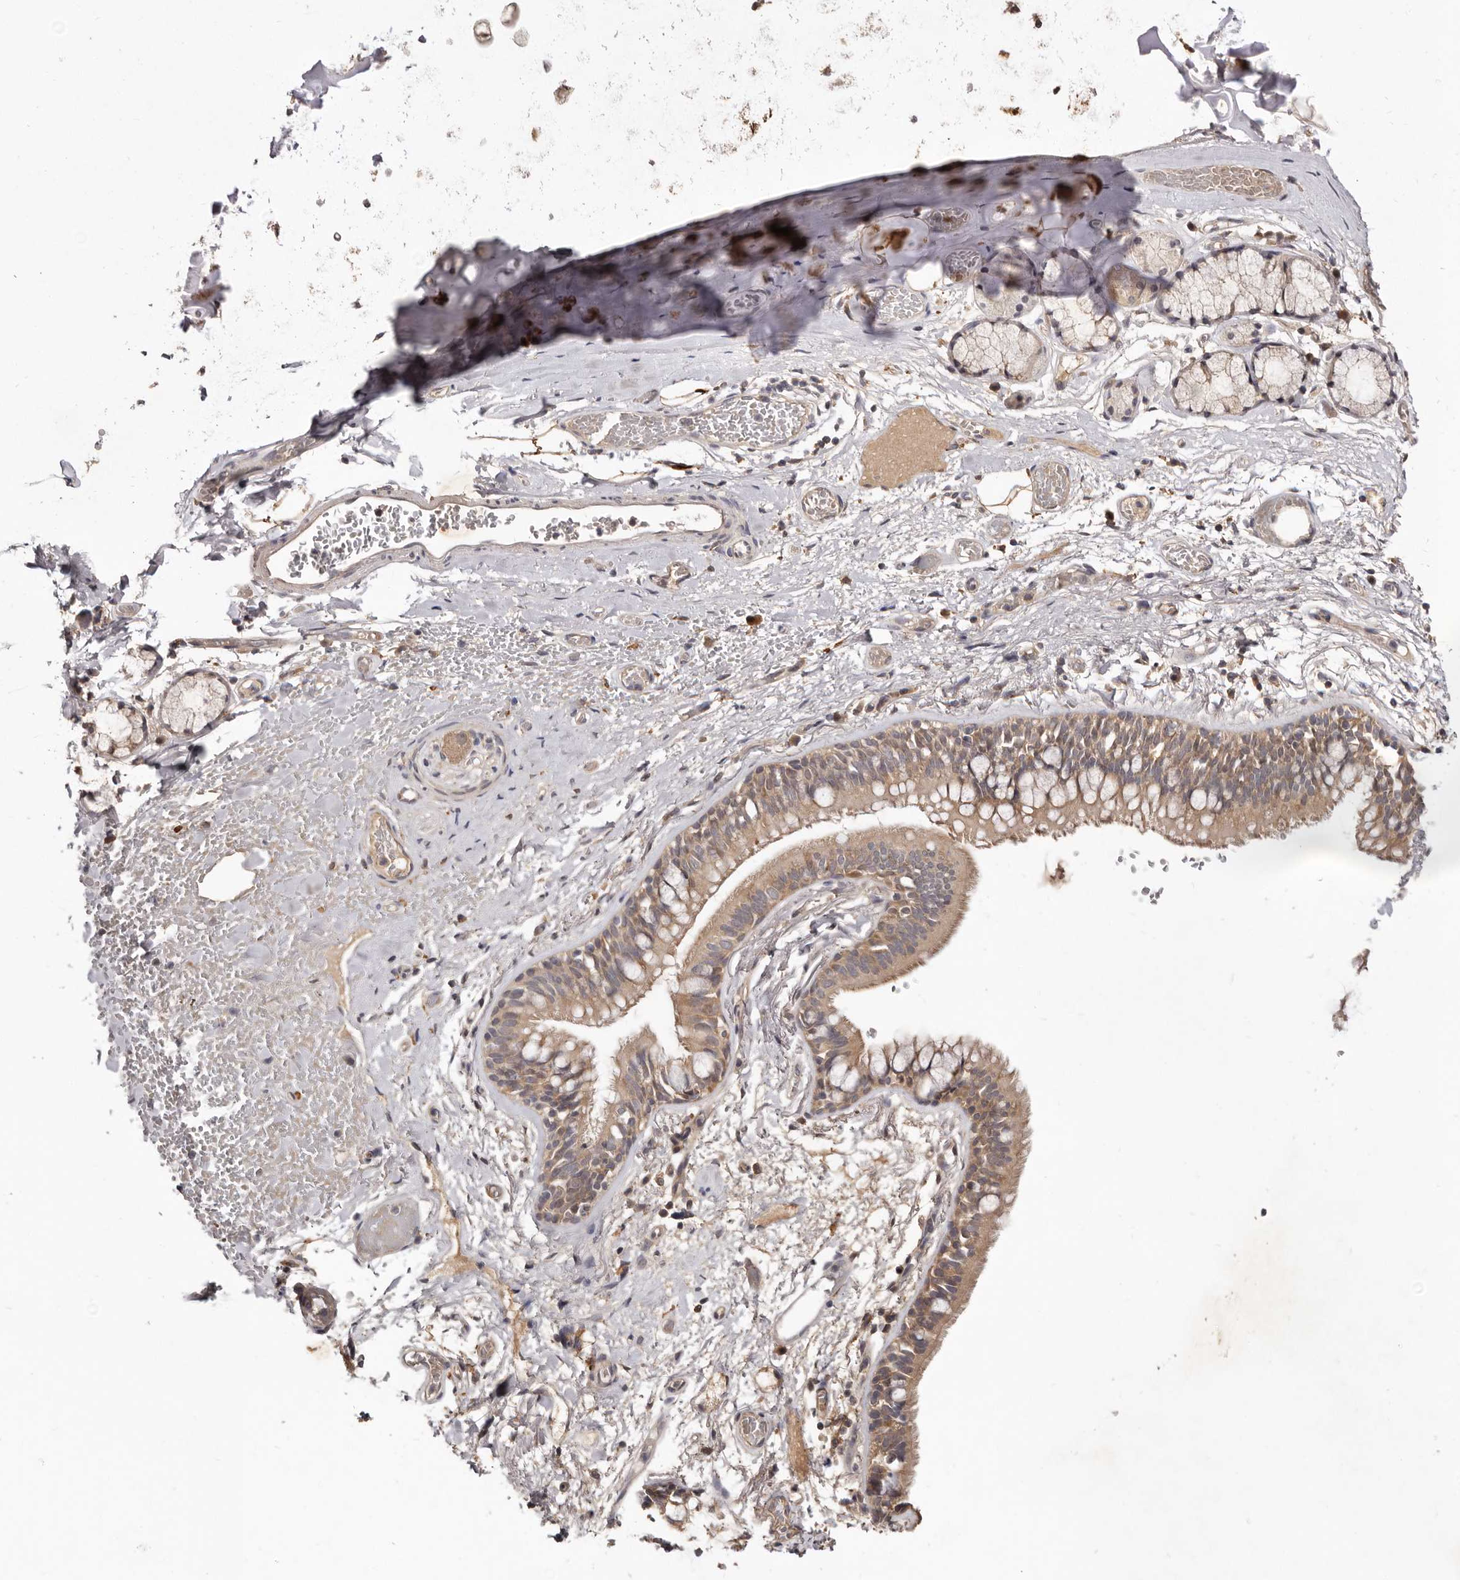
{"staining": {"intensity": "moderate", "quantity": ">75%", "location": "cytoplasmic/membranous"}, "tissue": "adipose tissue", "cell_type": "Adipocytes", "image_type": "normal", "snomed": [{"axis": "morphology", "description": "Normal tissue, NOS"}, {"axis": "topography", "description": "Cartilage tissue"}, {"axis": "topography", "description": "Bronchus"}], "caption": "Adipose tissue stained with a brown dye displays moderate cytoplasmic/membranous positive positivity in approximately >75% of adipocytes.", "gene": "INAVA", "patient": {"sex": "female", "age": 73}}